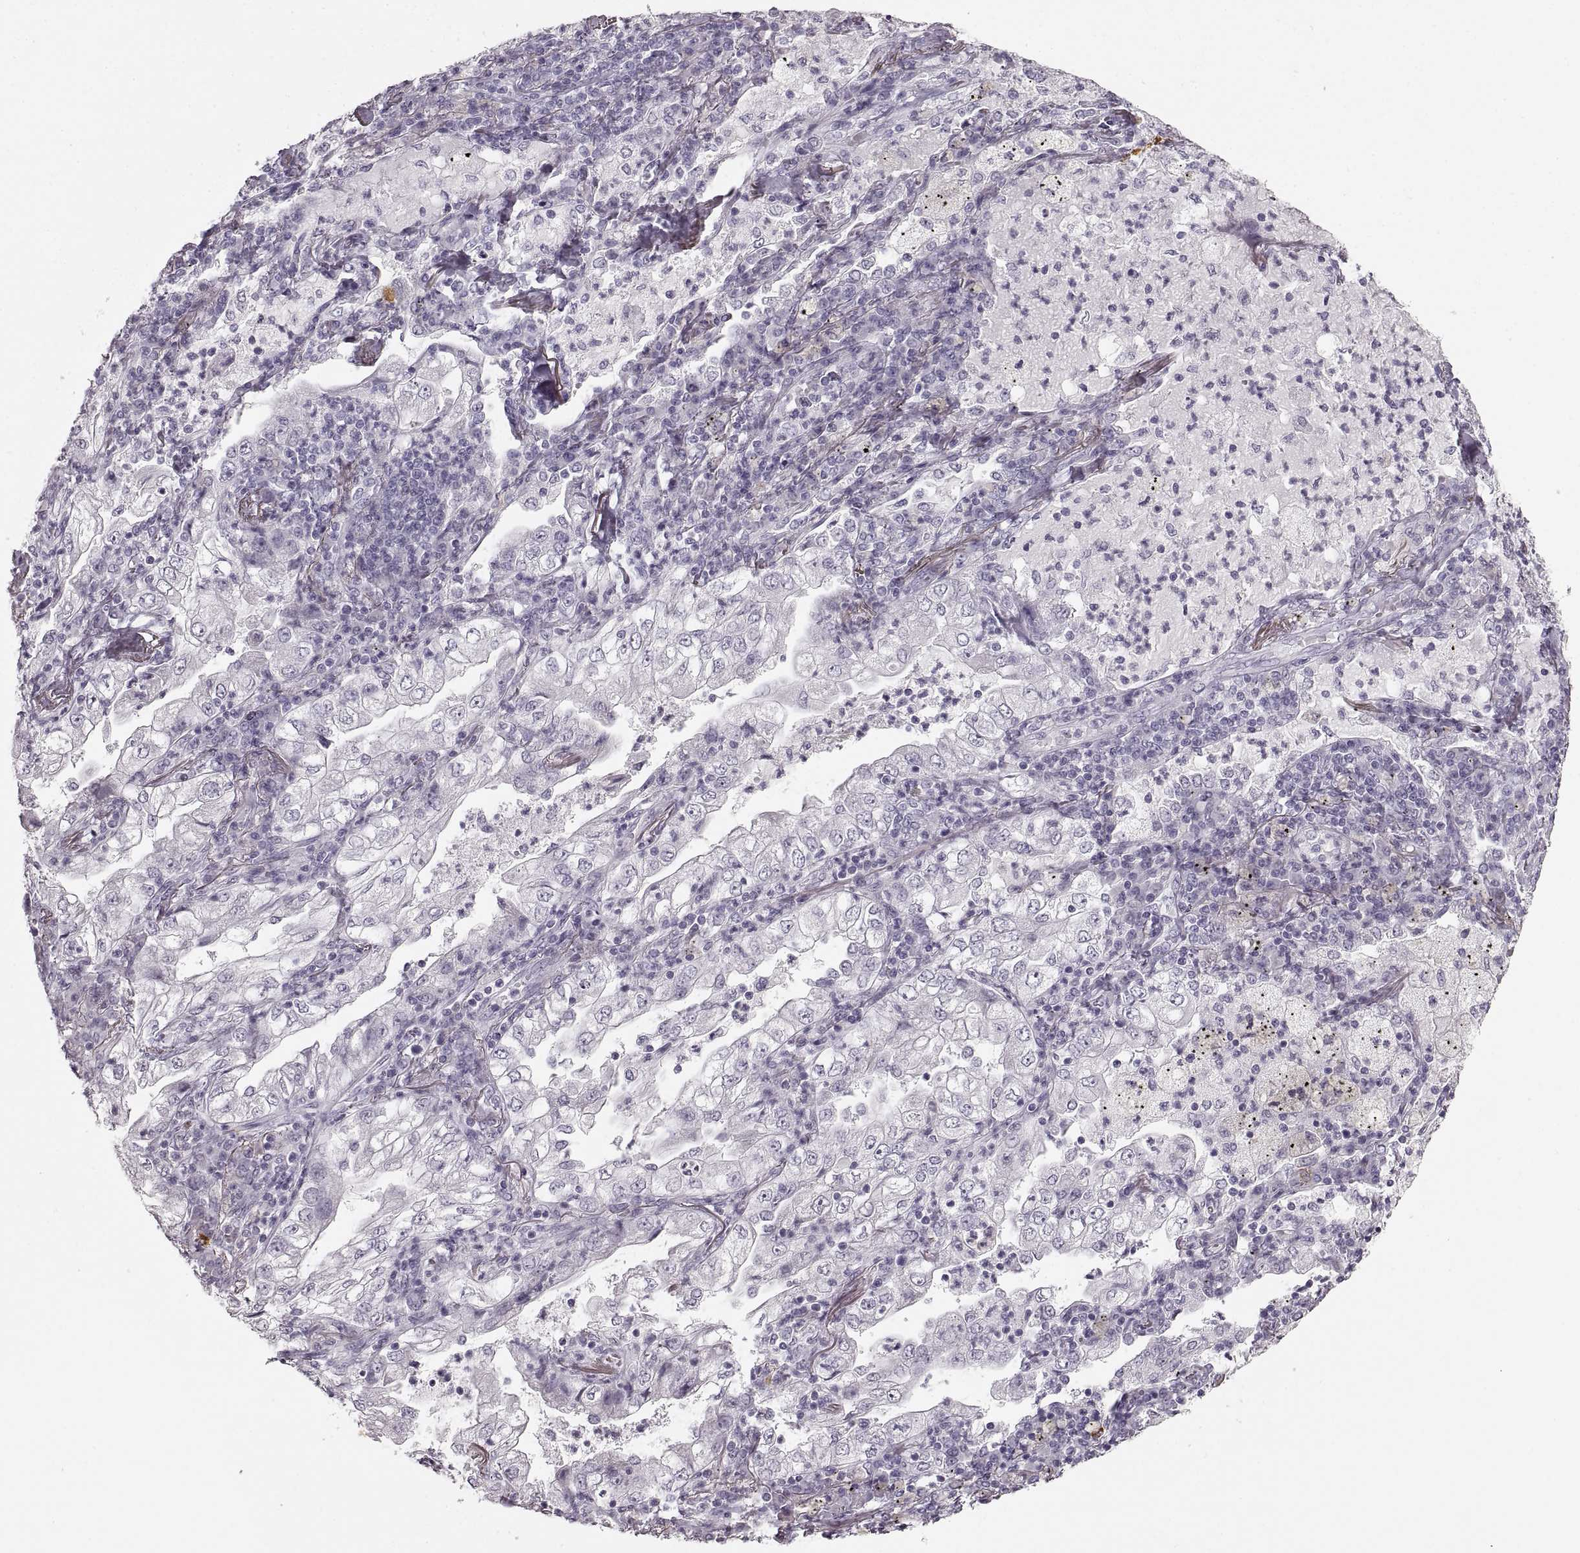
{"staining": {"intensity": "negative", "quantity": "none", "location": "none"}, "tissue": "lung cancer", "cell_type": "Tumor cells", "image_type": "cancer", "snomed": [{"axis": "morphology", "description": "Adenocarcinoma, NOS"}, {"axis": "topography", "description": "Lung"}], "caption": "The IHC histopathology image has no significant staining in tumor cells of lung adenocarcinoma tissue. (DAB immunohistochemistry visualized using brightfield microscopy, high magnification).", "gene": "CNTN1", "patient": {"sex": "female", "age": 73}}